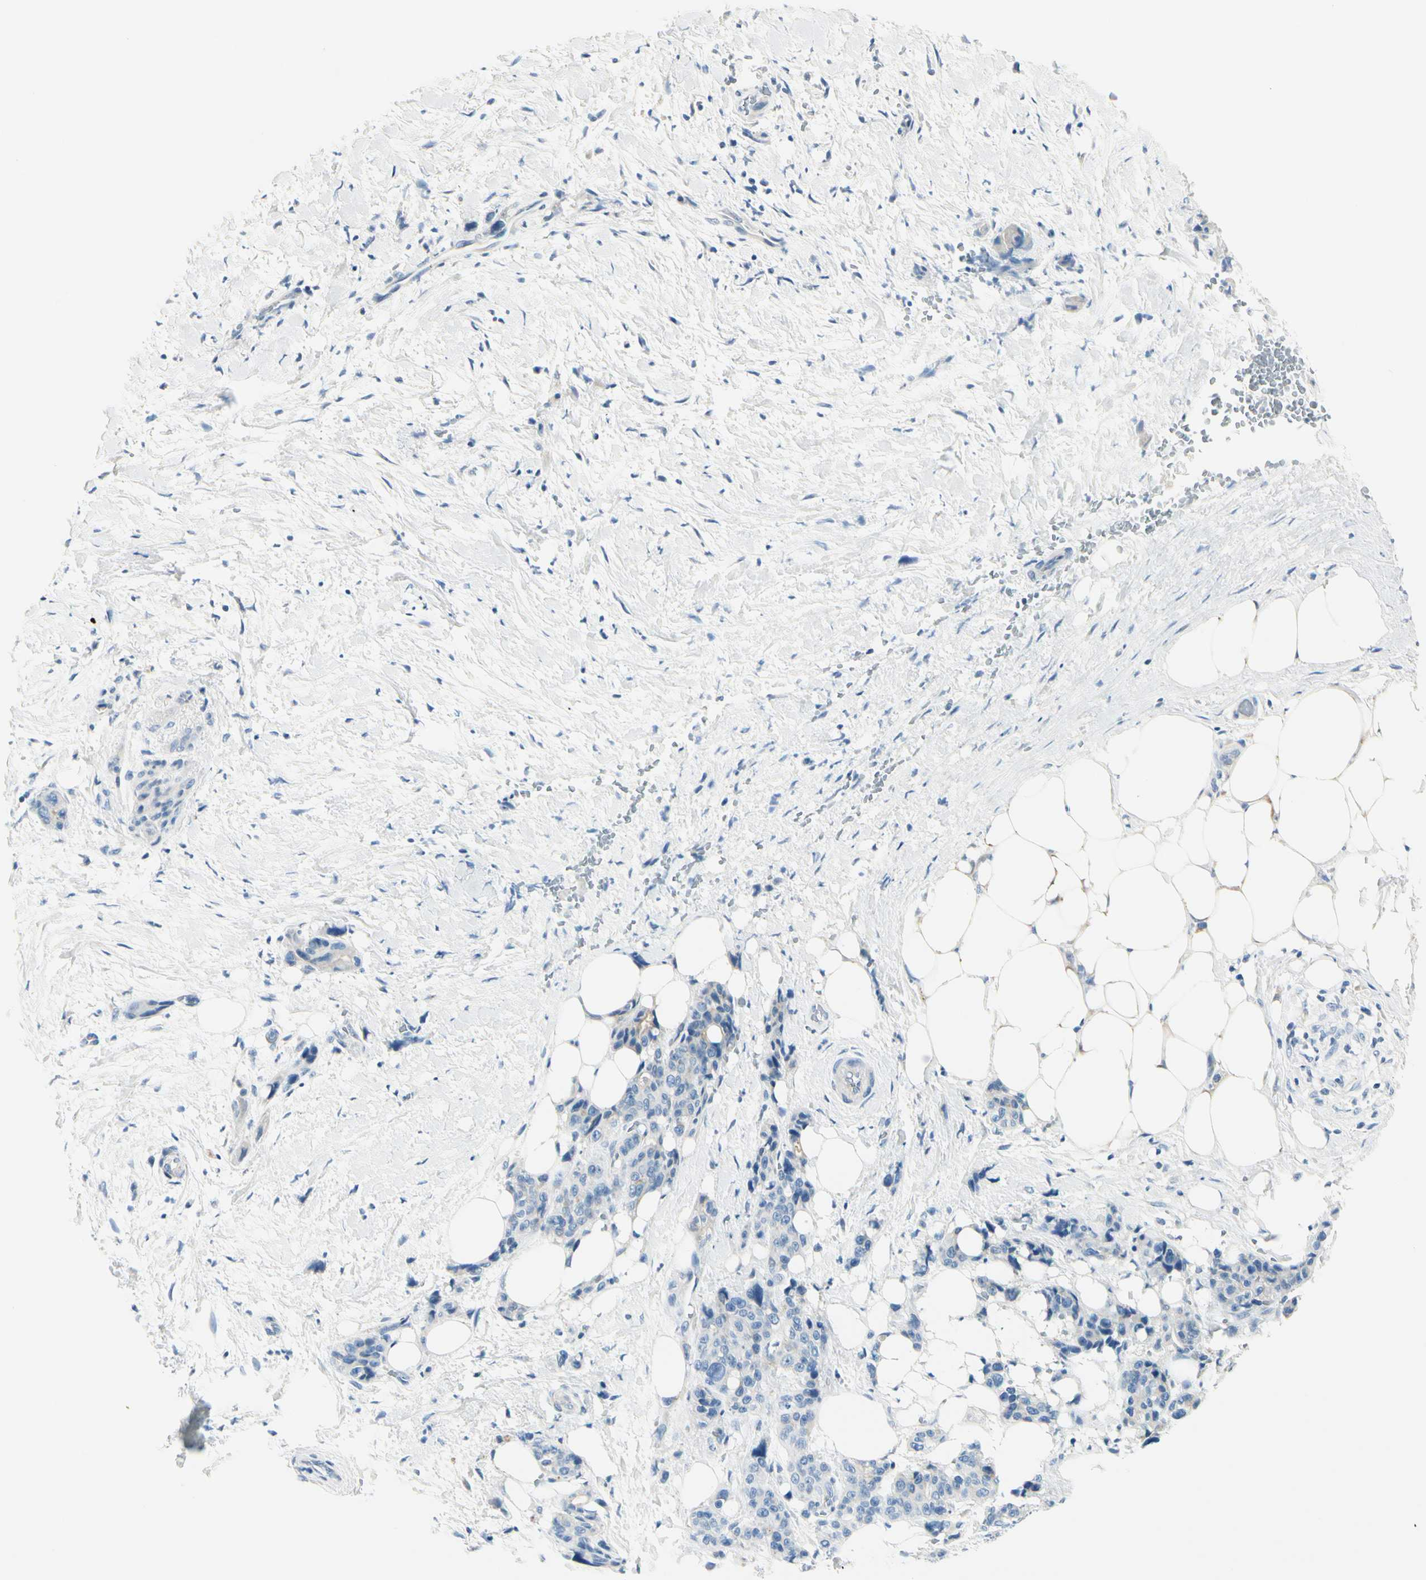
{"staining": {"intensity": "negative", "quantity": "none", "location": "none"}, "tissue": "pancreatic cancer", "cell_type": "Tumor cells", "image_type": "cancer", "snomed": [{"axis": "morphology", "description": "Adenocarcinoma, NOS"}, {"axis": "topography", "description": "Pancreas"}], "caption": "A high-resolution image shows immunohistochemistry (IHC) staining of adenocarcinoma (pancreatic), which displays no significant staining in tumor cells.", "gene": "PEBP1", "patient": {"sex": "male", "age": 46}}